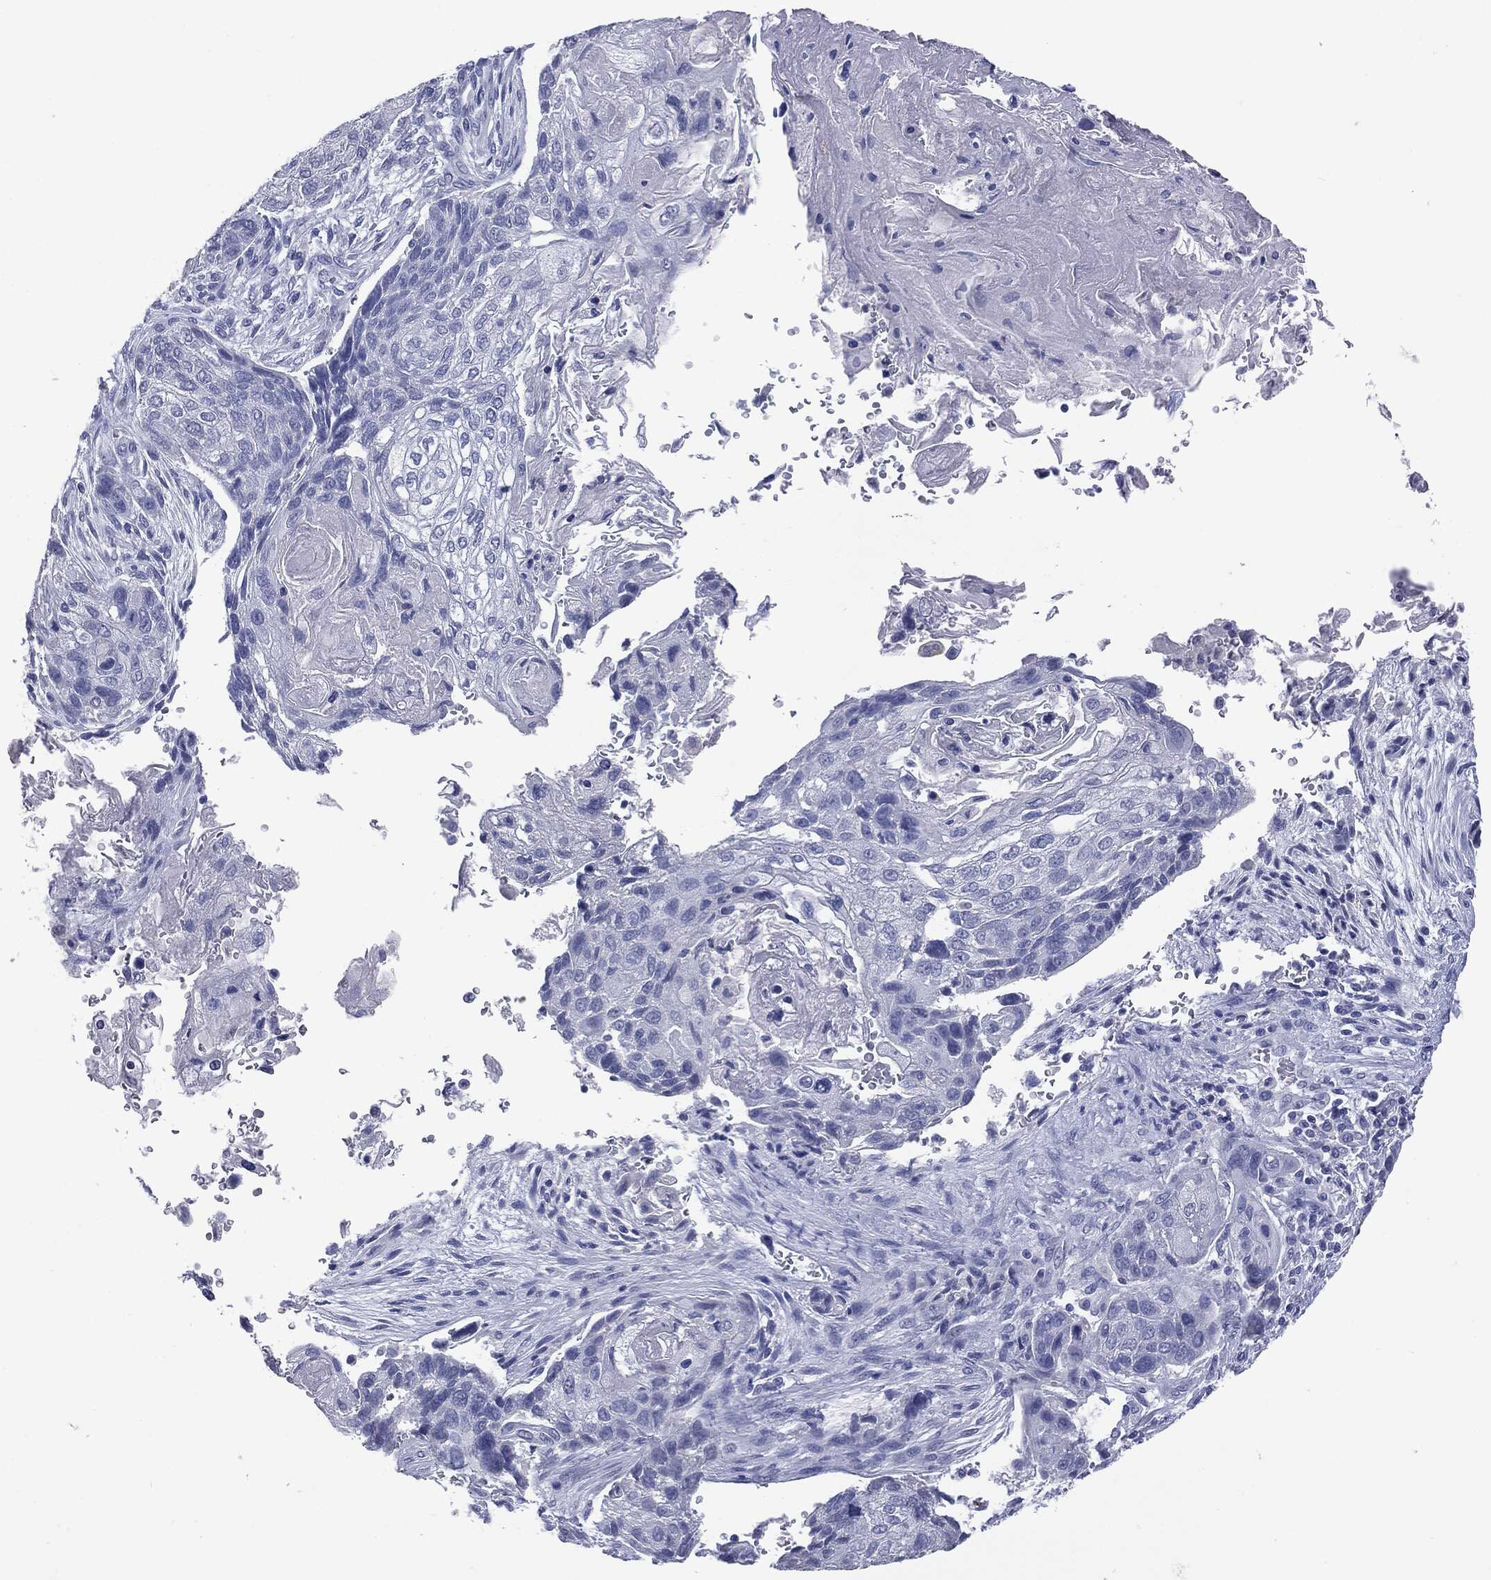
{"staining": {"intensity": "negative", "quantity": "none", "location": "none"}, "tissue": "lung cancer", "cell_type": "Tumor cells", "image_type": "cancer", "snomed": [{"axis": "morphology", "description": "Normal tissue, NOS"}, {"axis": "morphology", "description": "Squamous cell carcinoma, NOS"}, {"axis": "topography", "description": "Bronchus"}, {"axis": "topography", "description": "Lung"}], "caption": "Lung squamous cell carcinoma stained for a protein using immunohistochemistry (IHC) reveals no positivity tumor cells.", "gene": "TSHB", "patient": {"sex": "male", "age": 69}}